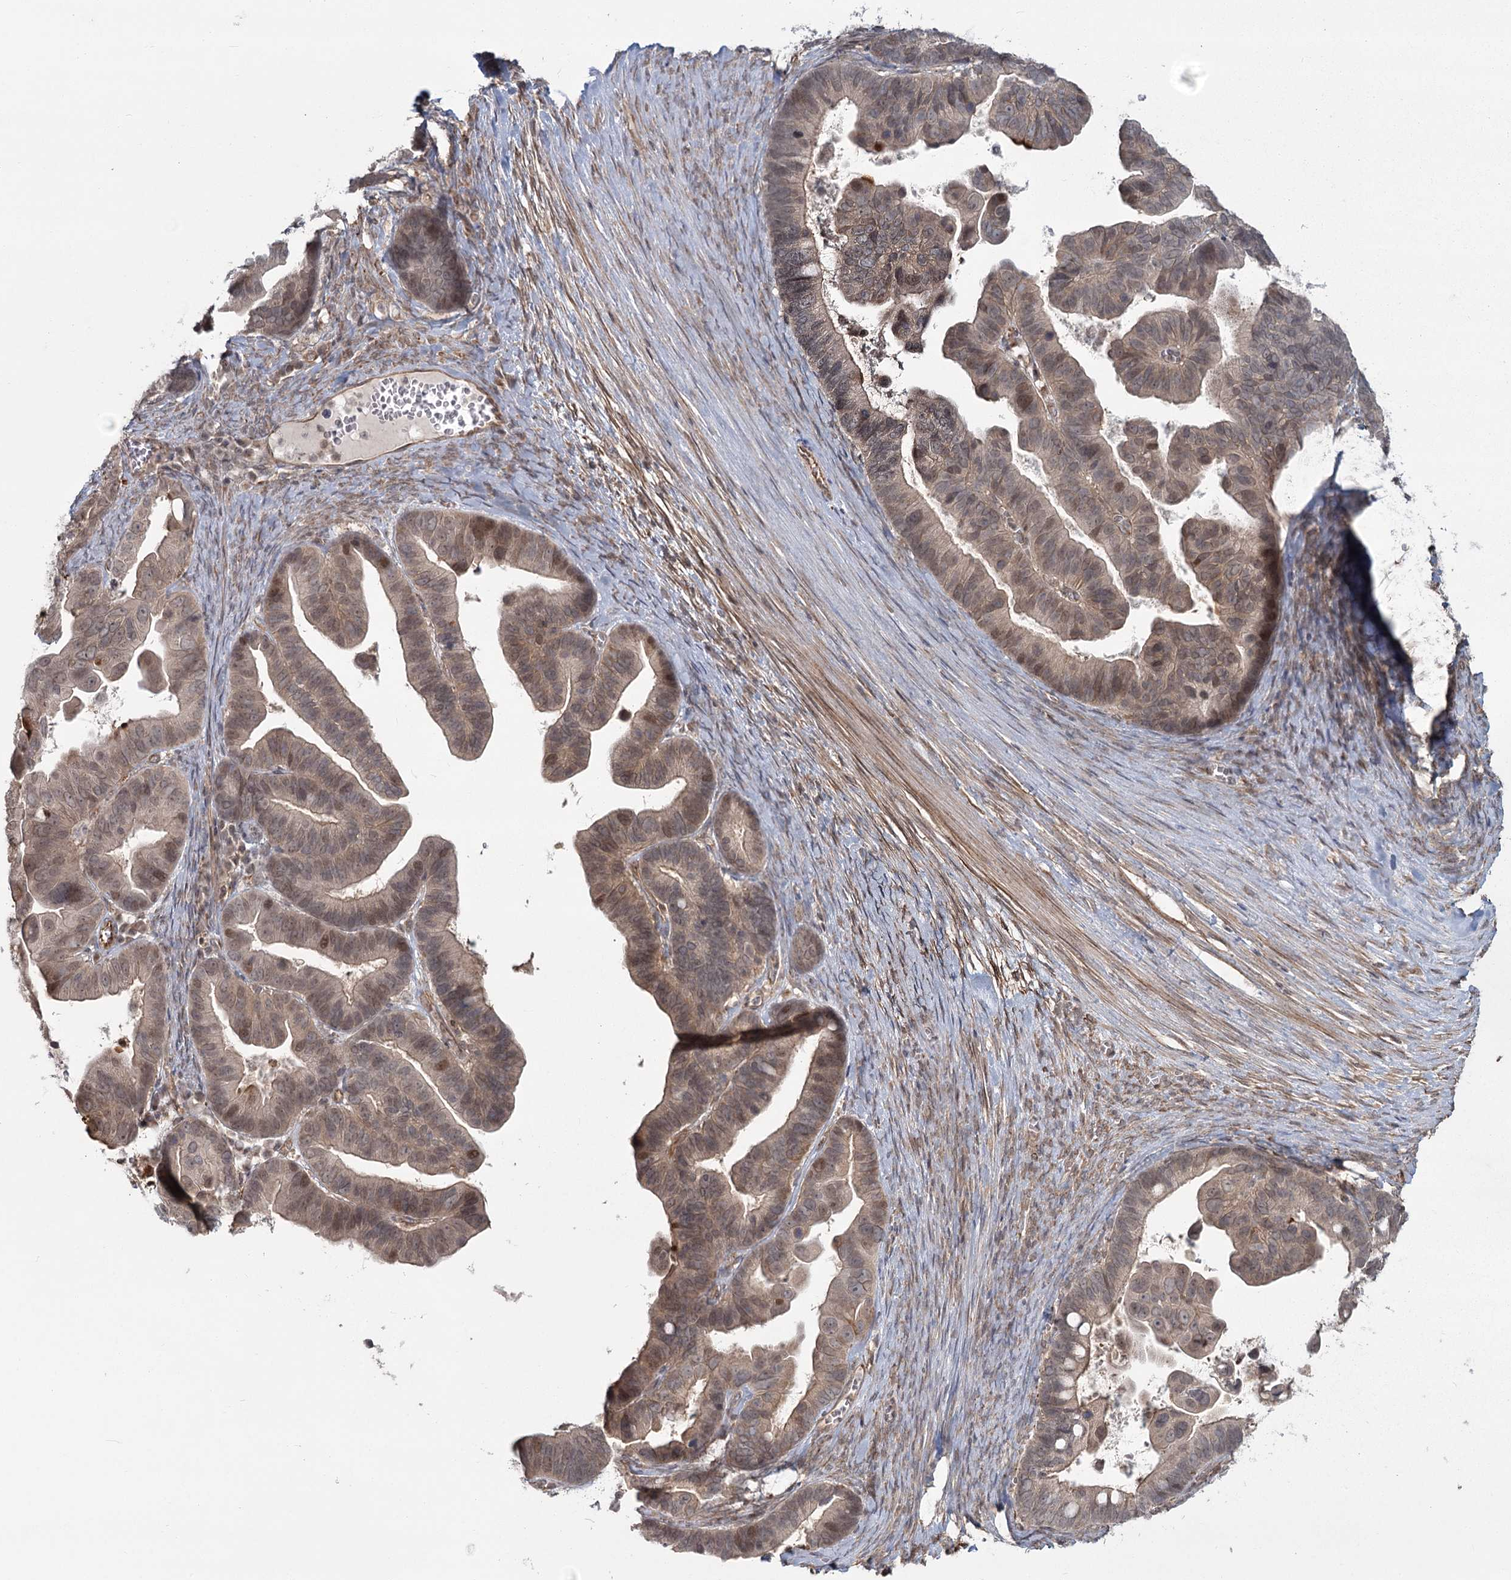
{"staining": {"intensity": "moderate", "quantity": ">75%", "location": "cytoplasmic/membranous"}, "tissue": "ovarian cancer", "cell_type": "Tumor cells", "image_type": "cancer", "snomed": [{"axis": "morphology", "description": "Cystadenocarcinoma, serous, NOS"}, {"axis": "topography", "description": "Ovary"}], "caption": "Protein staining of serous cystadenocarcinoma (ovarian) tissue demonstrates moderate cytoplasmic/membranous positivity in about >75% of tumor cells.", "gene": "AP2M1", "patient": {"sex": "female", "age": 56}}